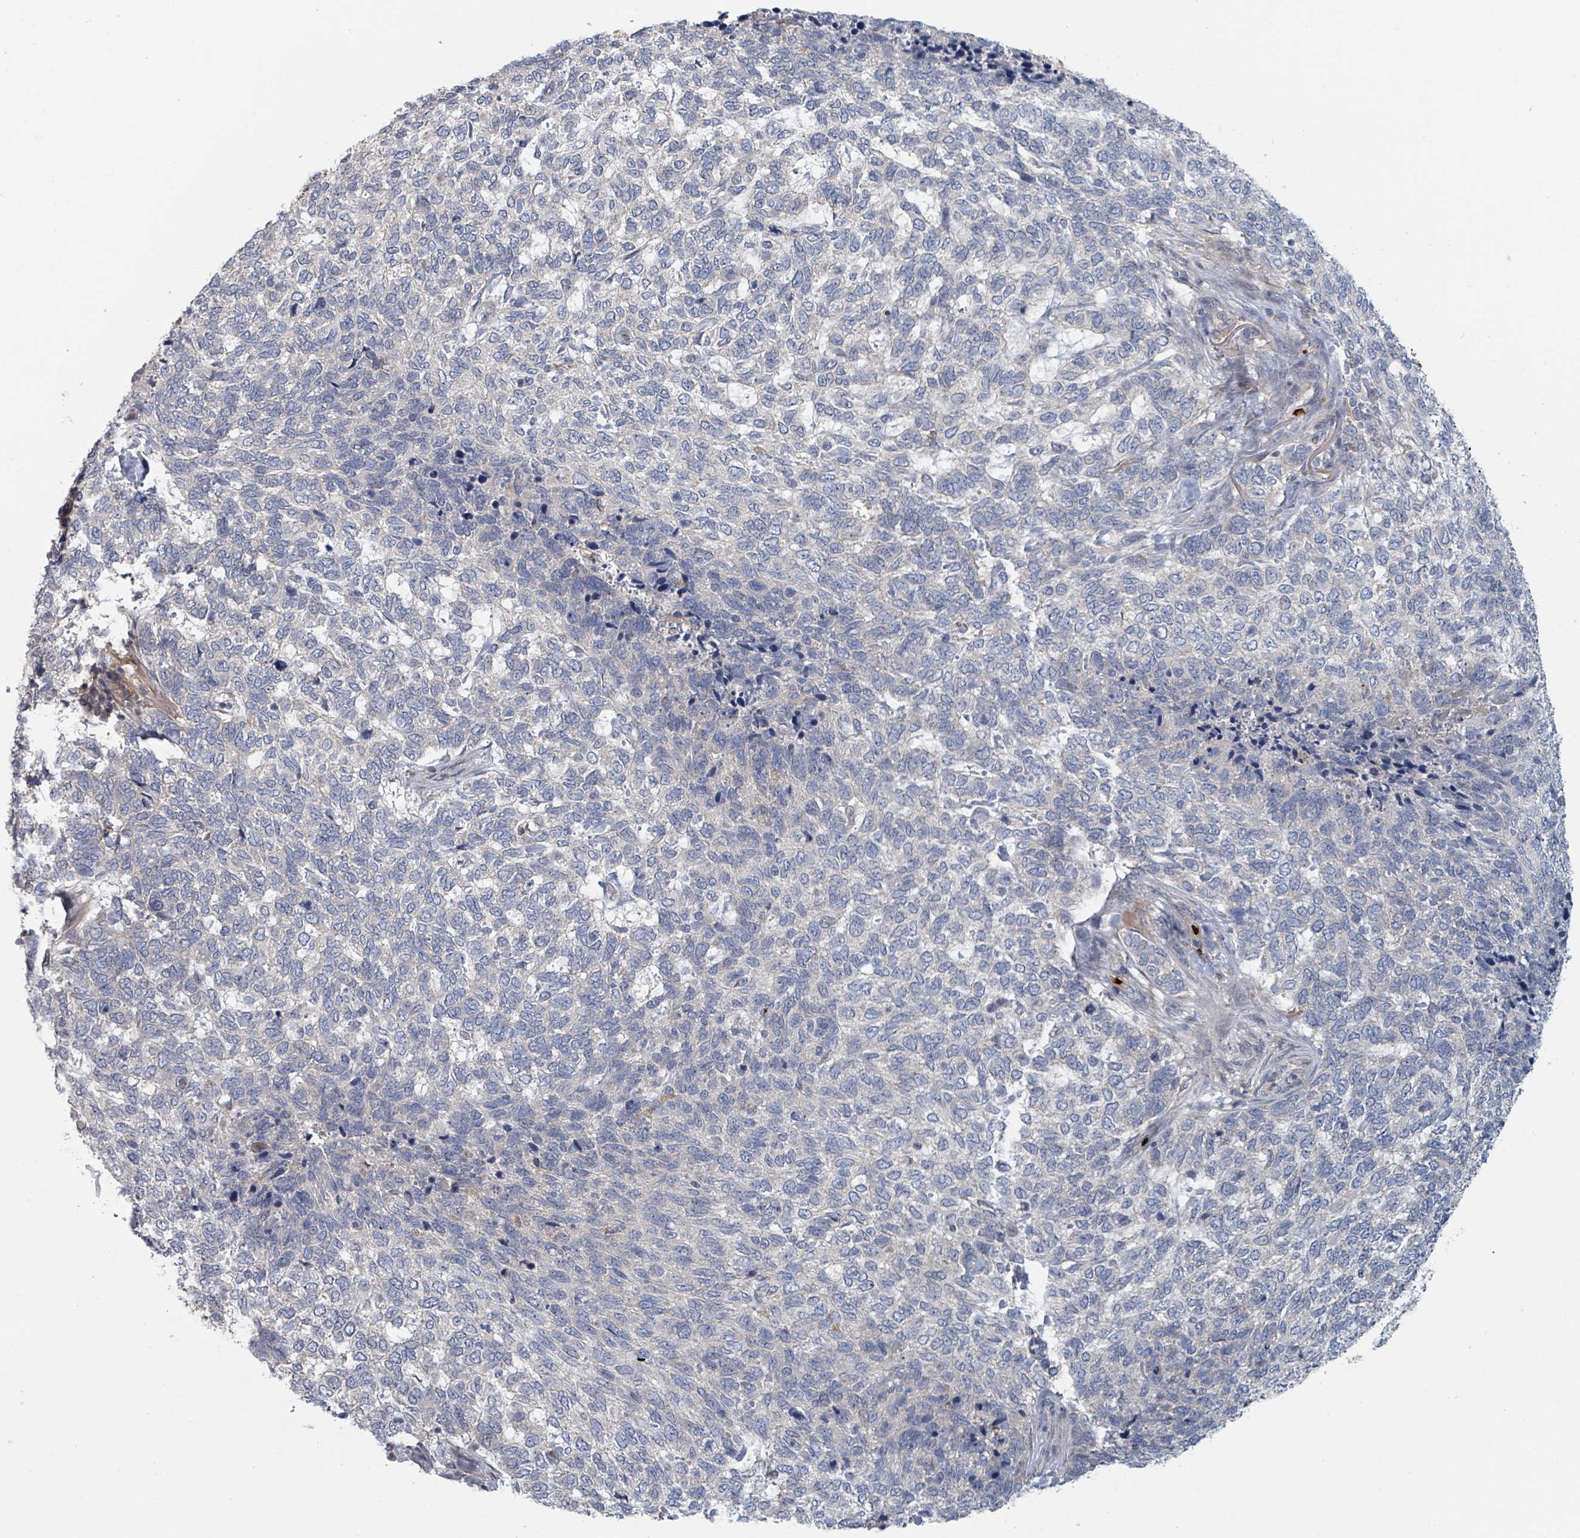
{"staining": {"intensity": "negative", "quantity": "none", "location": "none"}, "tissue": "skin cancer", "cell_type": "Tumor cells", "image_type": "cancer", "snomed": [{"axis": "morphology", "description": "Basal cell carcinoma"}, {"axis": "topography", "description": "Skin"}], "caption": "The photomicrograph displays no significant positivity in tumor cells of basal cell carcinoma (skin).", "gene": "TRPC4AP", "patient": {"sex": "female", "age": 65}}